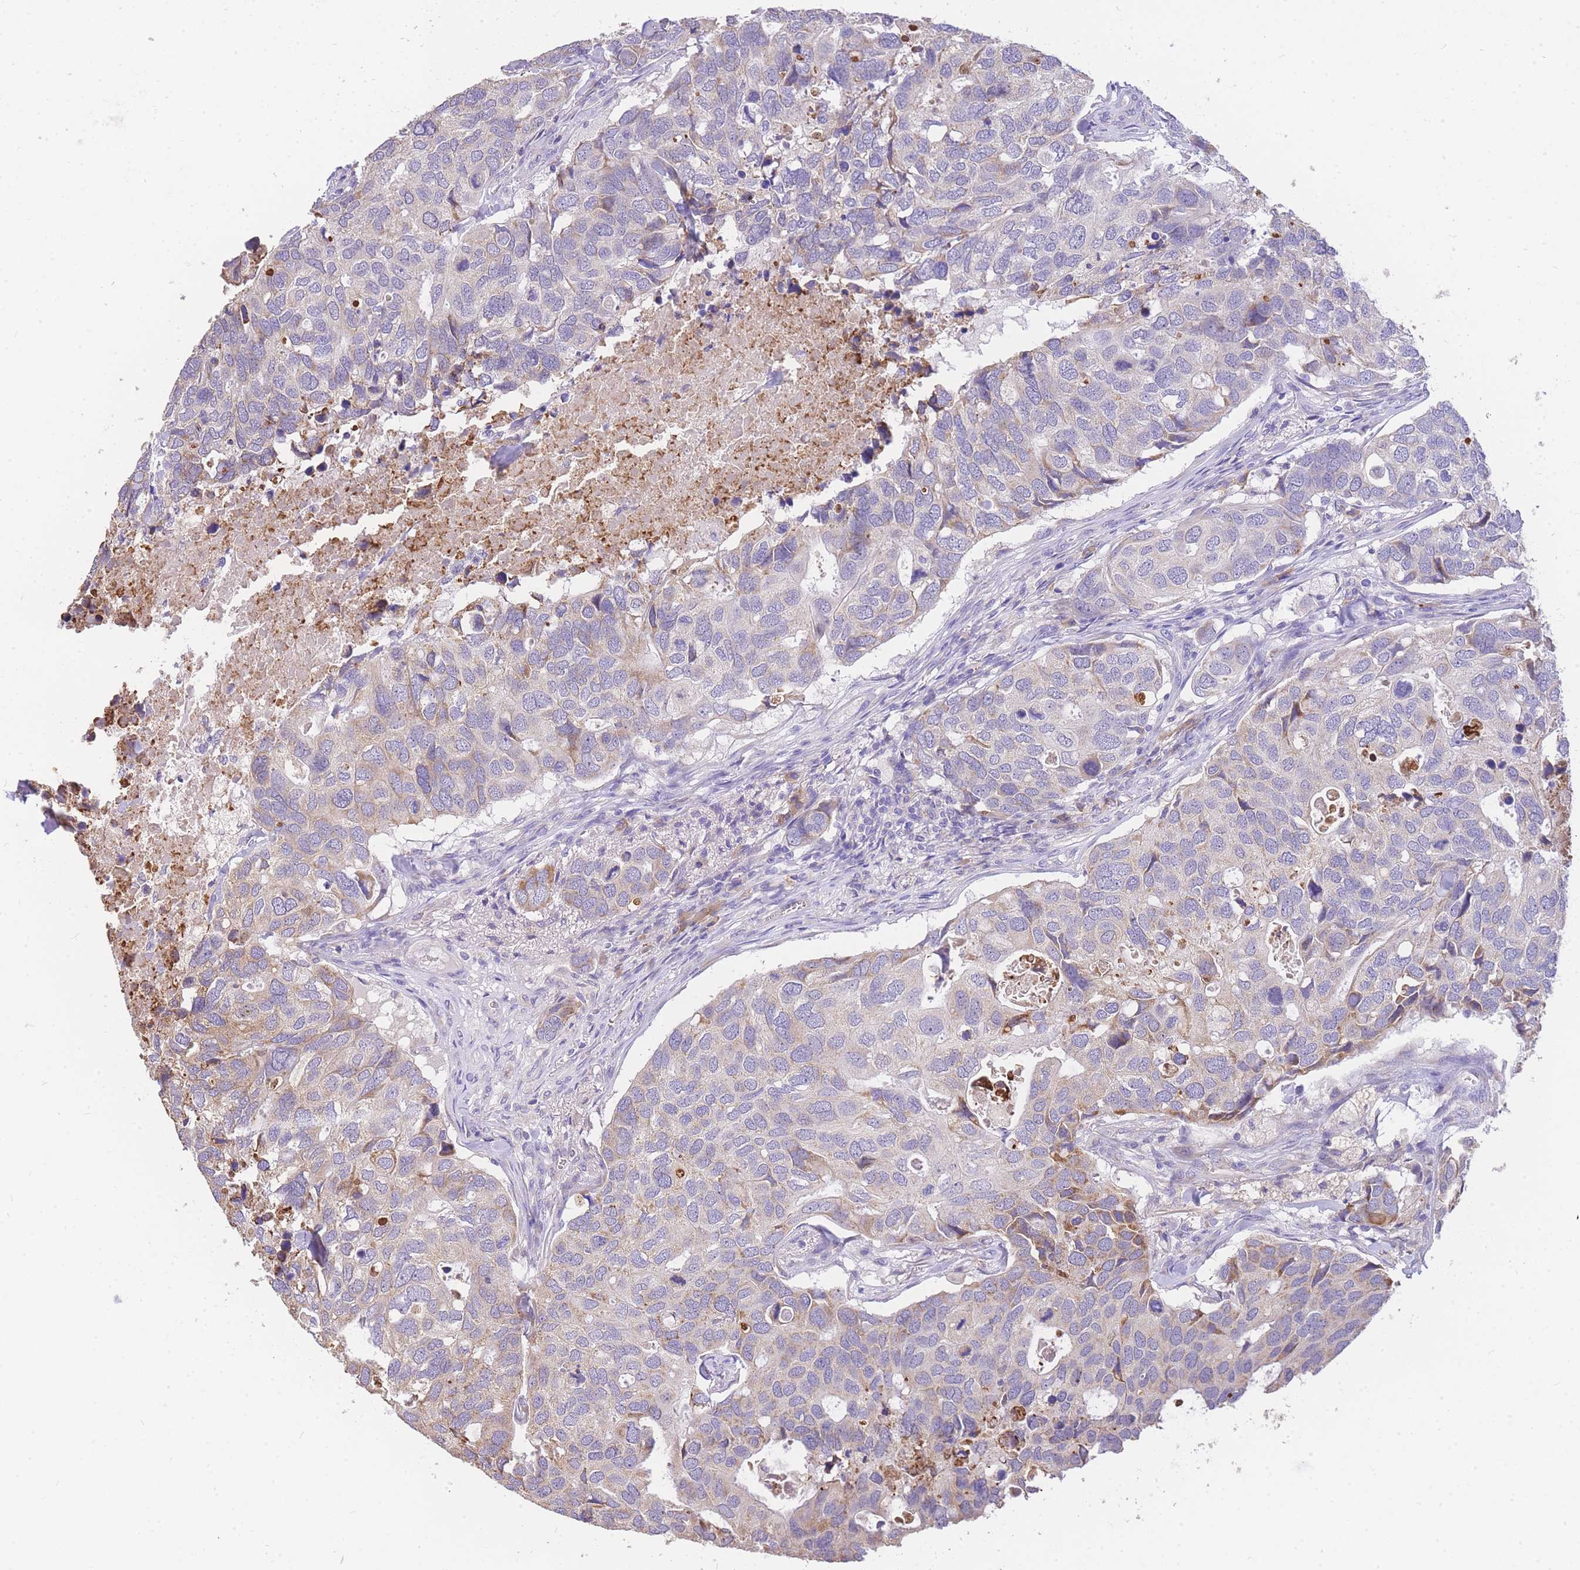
{"staining": {"intensity": "moderate", "quantity": "<25%", "location": "cytoplasmic/membranous"}, "tissue": "breast cancer", "cell_type": "Tumor cells", "image_type": "cancer", "snomed": [{"axis": "morphology", "description": "Duct carcinoma"}, {"axis": "topography", "description": "Breast"}], "caption": "A micrograph of breast invasive ductal carcinoma stained for a protein displays moderate cytoplasmic/membranous brown staining in tumor cells.", "gene": "C2orf88", "patient": {"sex": "female", "age": 83}}